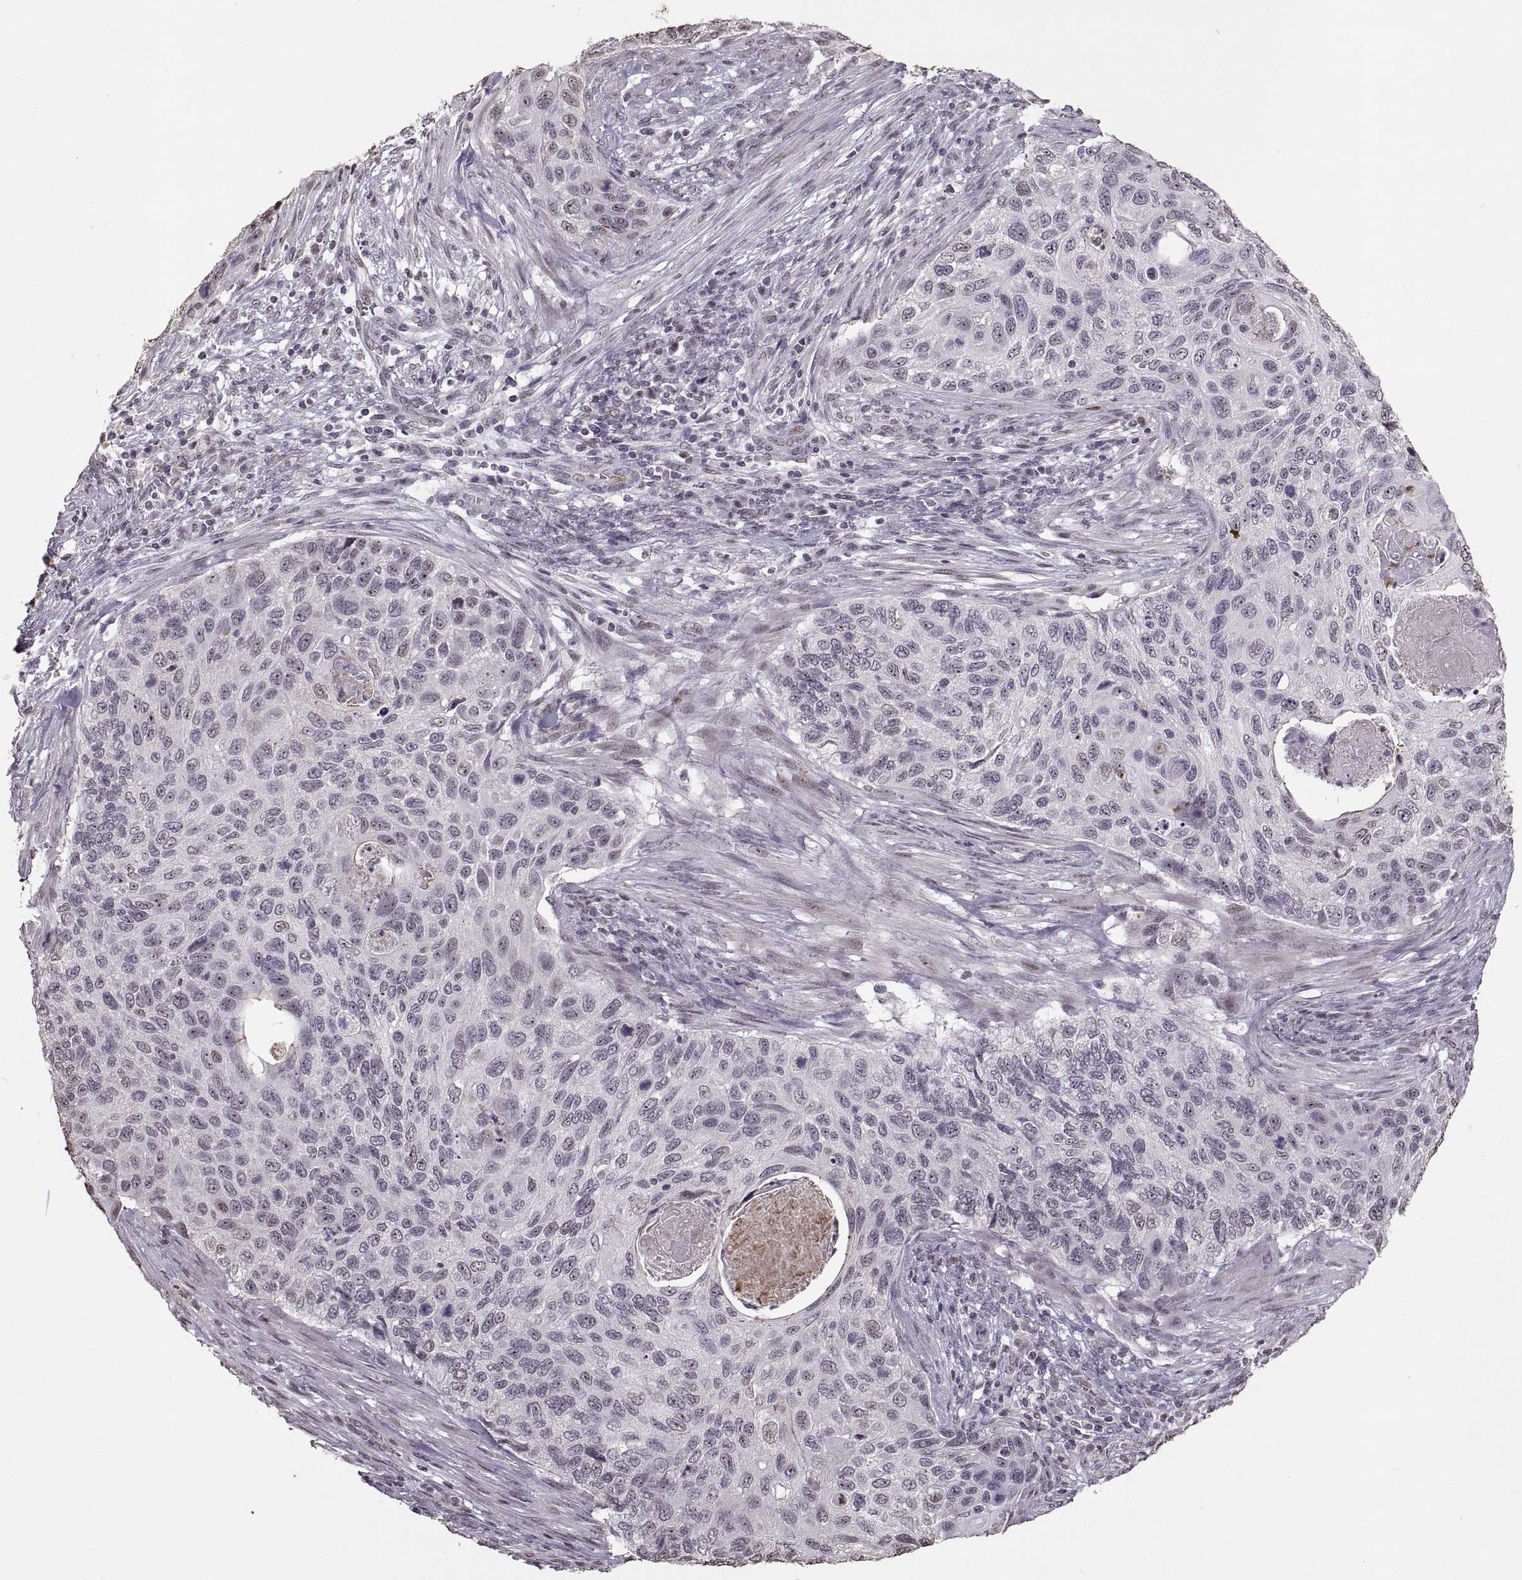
{"staining": {"intensity": "negative", "quantity": "none", "location": "none"}, "tissue": "cervical cancer", "cell_type": "Tumor cells", "image_type": "cancer", "snomed": [{"axis": "morphology", "description": "Squamous cell carcinoma, NOS"}, {"axis": "topography", "description": "Cervix"}], "caption": "This is an IHC image of human squamous cell carcinoma (cervical). There is no positivity in tumor cells.", "gene": "PALS1", "patient": {"sex": "female", "age": 70}}